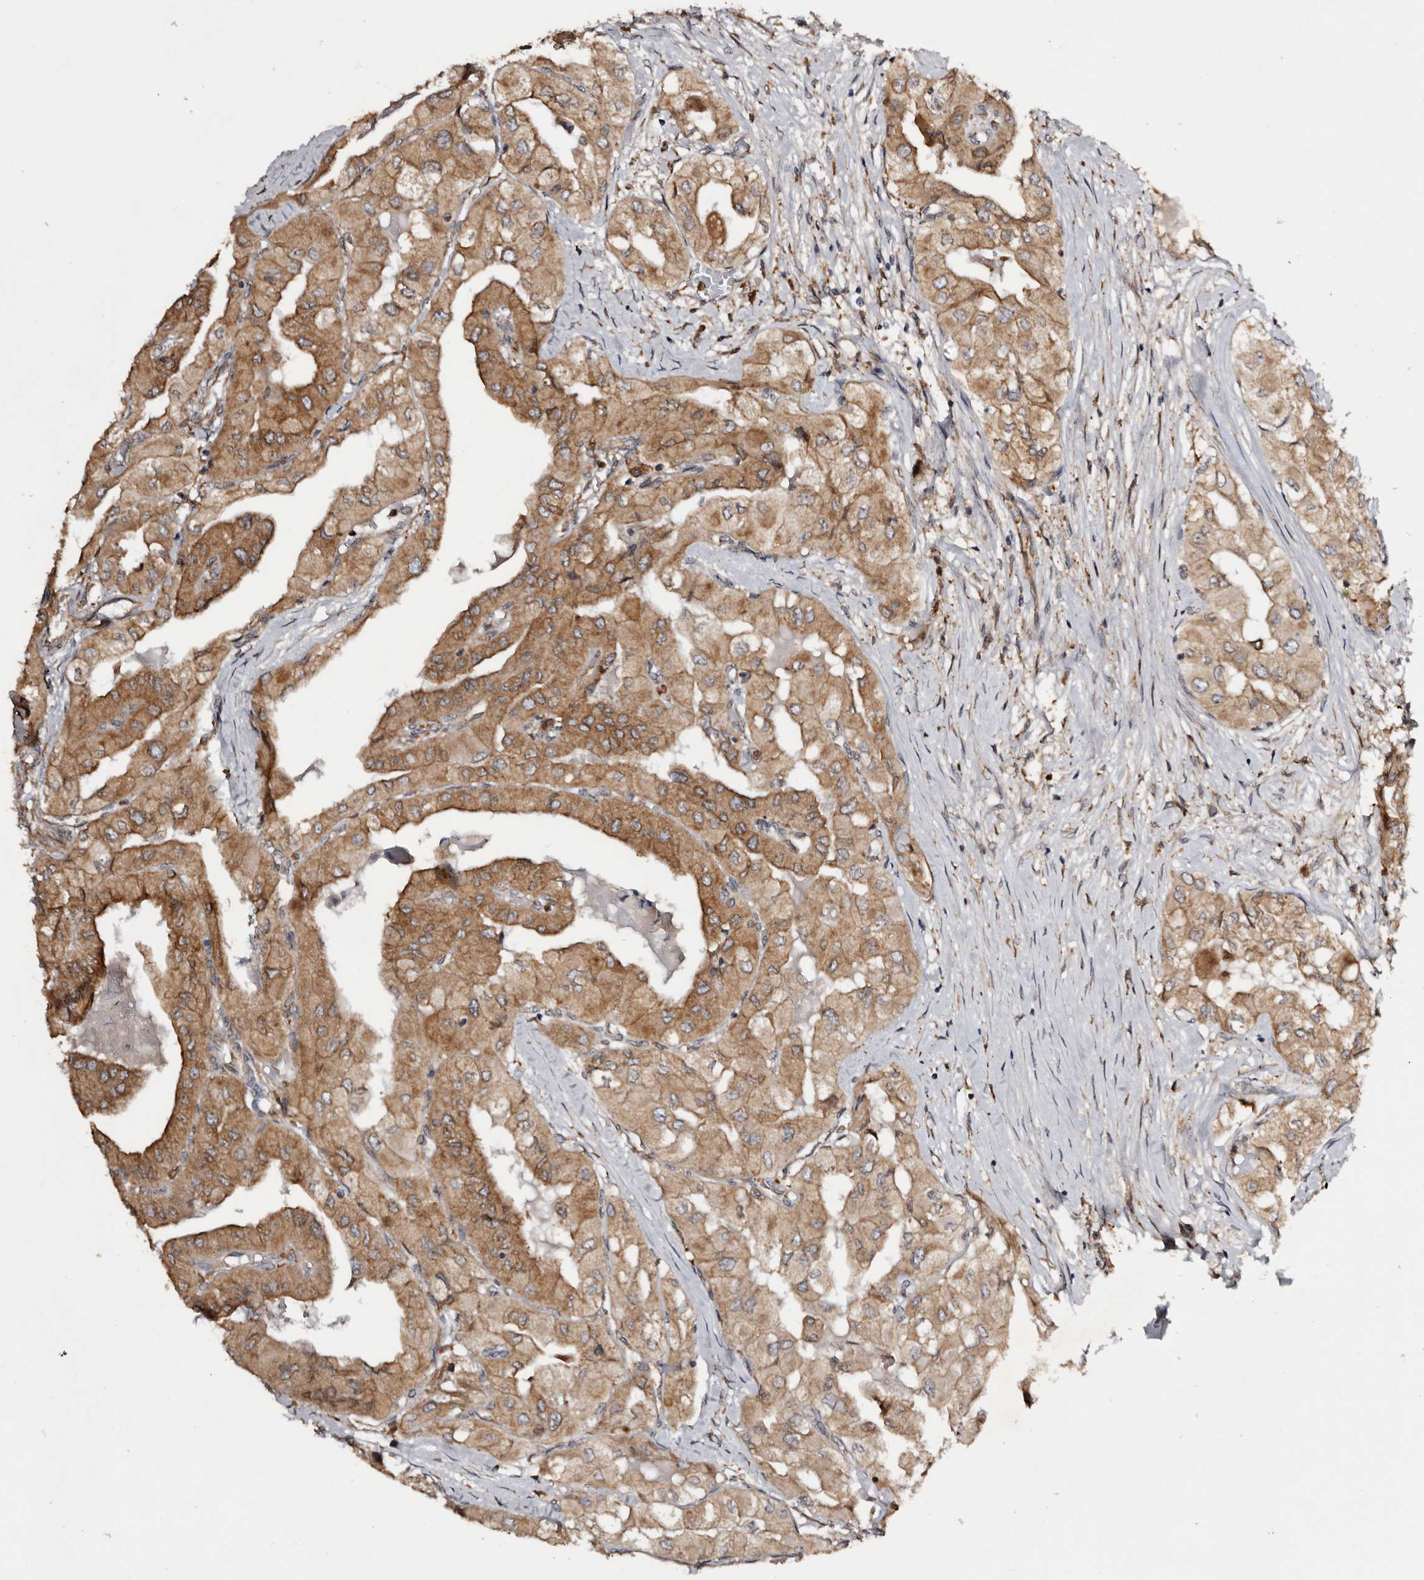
{"staining": {"intensity": "moderate", "quantity": ">75%", "location": "cytoplasmic/membranous"}, "tissue": "thyroid cancer", "cell_type": "Tumor cells", "image_type": "cancer", "snomed": [{"axis": "morphology", "description": "Papillary adenocarcinoma, NOS"}, {"axis": "topography", "description": "Thyroid gland"}], "caption": "Immunohistochemical staining of thyroid cancer (papillary adenocarcinoma) displays moderate cytoplasmic/membranous protein positivity in about >75% of tumor cells. (DAB IHC with brightfield microscopy, high magnification).", "gene": "INKA2", "patient": {"sex": "female", "age": 59}}